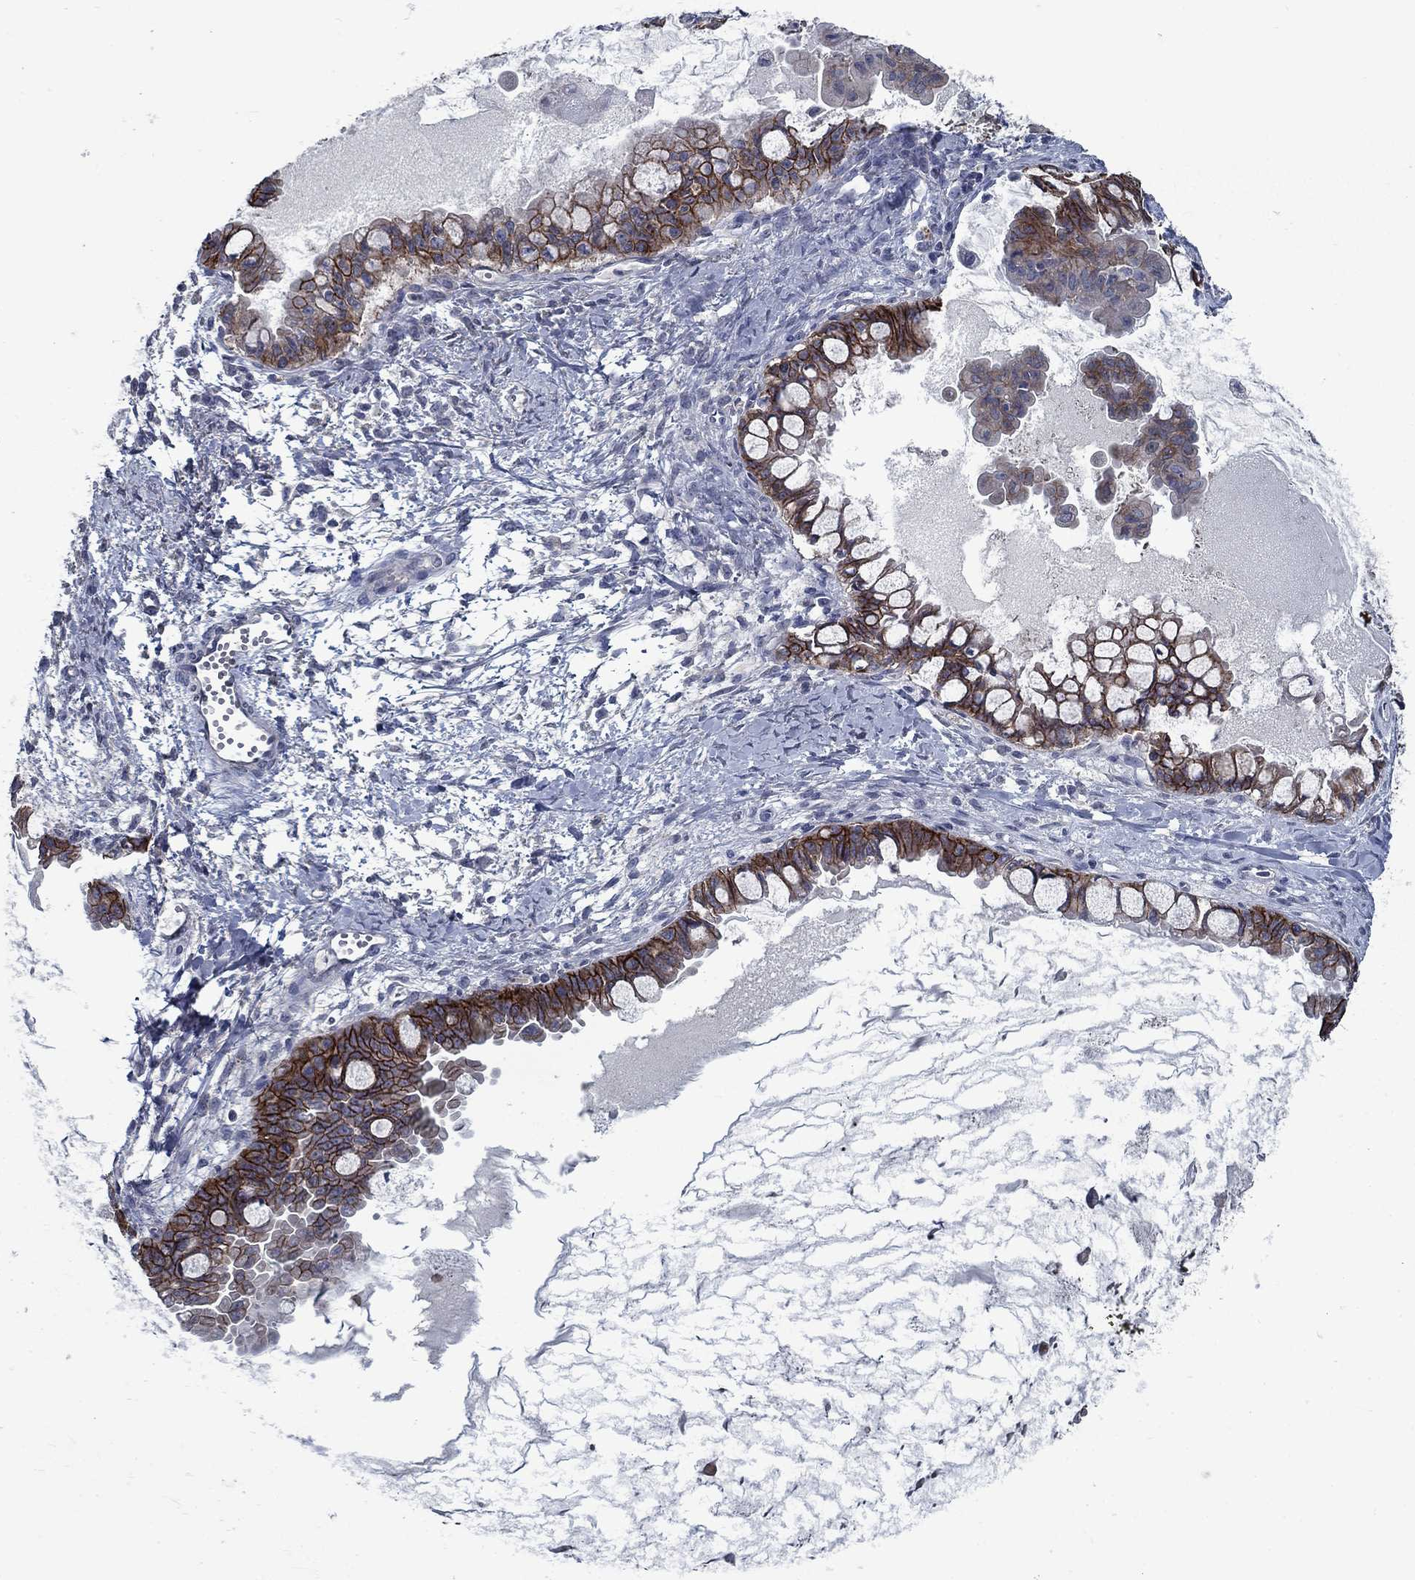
{"staining": {"intensity": "strong", "quantity": ">75%", "location": "cytoplasmic/membranous"}, "tissue": "ovarian cancer", "cell_type": "Tumor cells", "image_type": "cancer", "snomed": [{"axis": "morphology", "description": "Cystadenocarcinoma, mucinous, NOS"}, {"axis": "topography", "description": "Ovary"}], "caption": "Immunohistochemical staining of human ovarian mucinous cystadenocarcinoma reveals strong cytoplasmic/membranous protein staining in about >75% of tumor cells. The protein is shown in brown color, while the nuclei are stained blue.", "gene": "SLC44A1", "patient": {"sex": "female", "age": 63}}